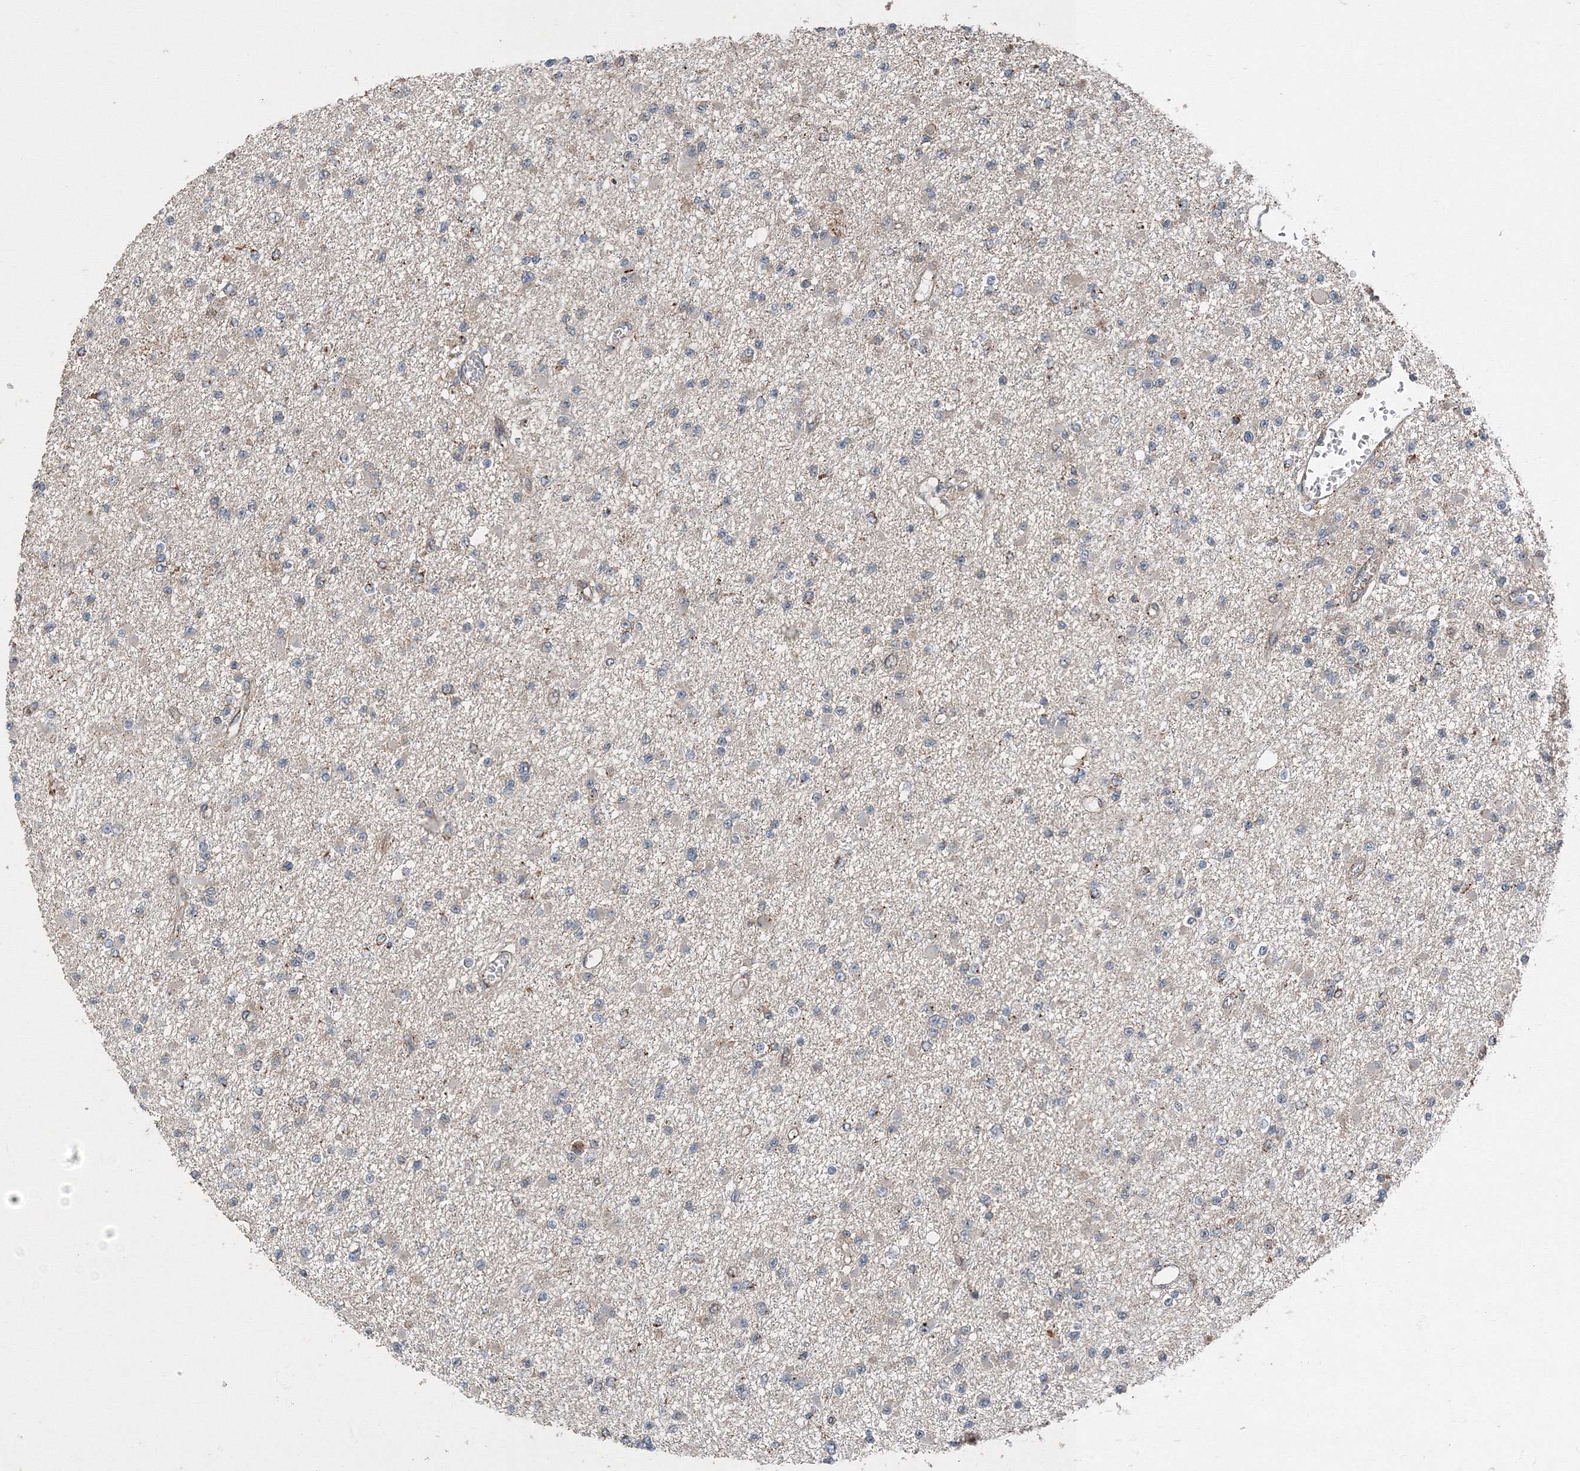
{"staining": {"intensity": "negative", "quantity": "none", "location": "none"}, "tissue": "glioma", "cell_type": "Tumor cells", "image_type": "cancer", "snomed": [{"axis": "morphology", "description": "Glioma, malignant, Low grade"}, {"axis": "topography", "description": "Brain"}], "caption": "High magnification brightfield microscopy of glioma stained with DAB (3,3'-diaminobenzidine) (brown) and counterstained with hematoxylin (blue): tumor cells show no significant staining. (DAB (3,3'-diaminobenzidine) immunohistochemistry visualized using brightfield microscopy, high magnification).", "gene": "AASDH", "patient": {"sex": "female", "age": 22}}